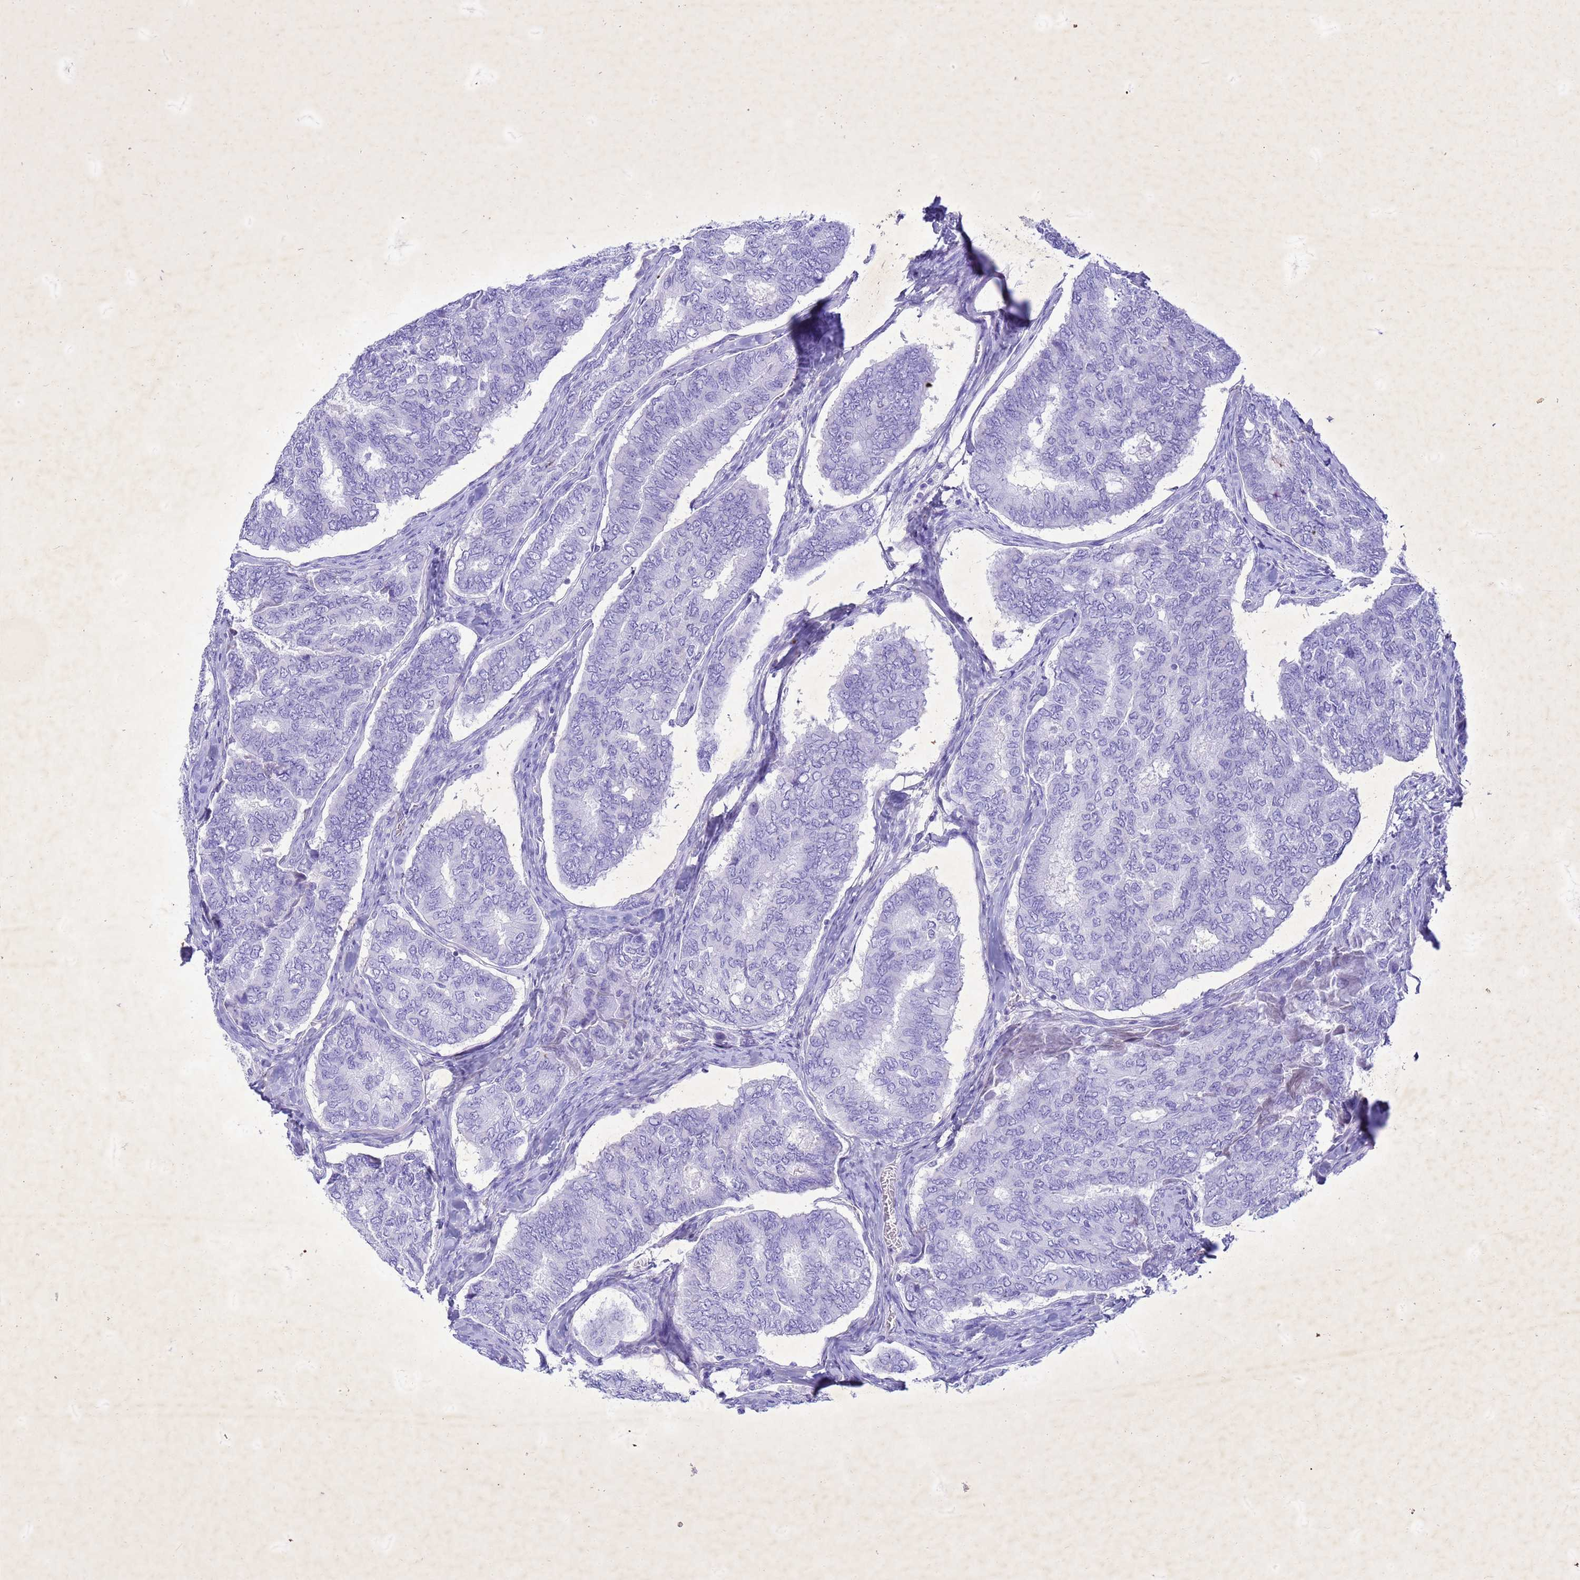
{"staining": {"intensity": "negative", "quantity": "none", "location": "none"}, "tissue": "thyroid cancer", "cell_type": "Tumor cells", "image_type": "cancer", "snomed": [{"axis": "morphology", "description": "Papillary adenocarcinoma, NOS"}, {"axis": "topography", "description": "Thyroid gland"}], "caption": "There is no significant expression in tumor cells of thyroid cancer (papillary adenocarcinoma).", "gene": "COPS9", "patient": {"sex": "female", "age": 35}}